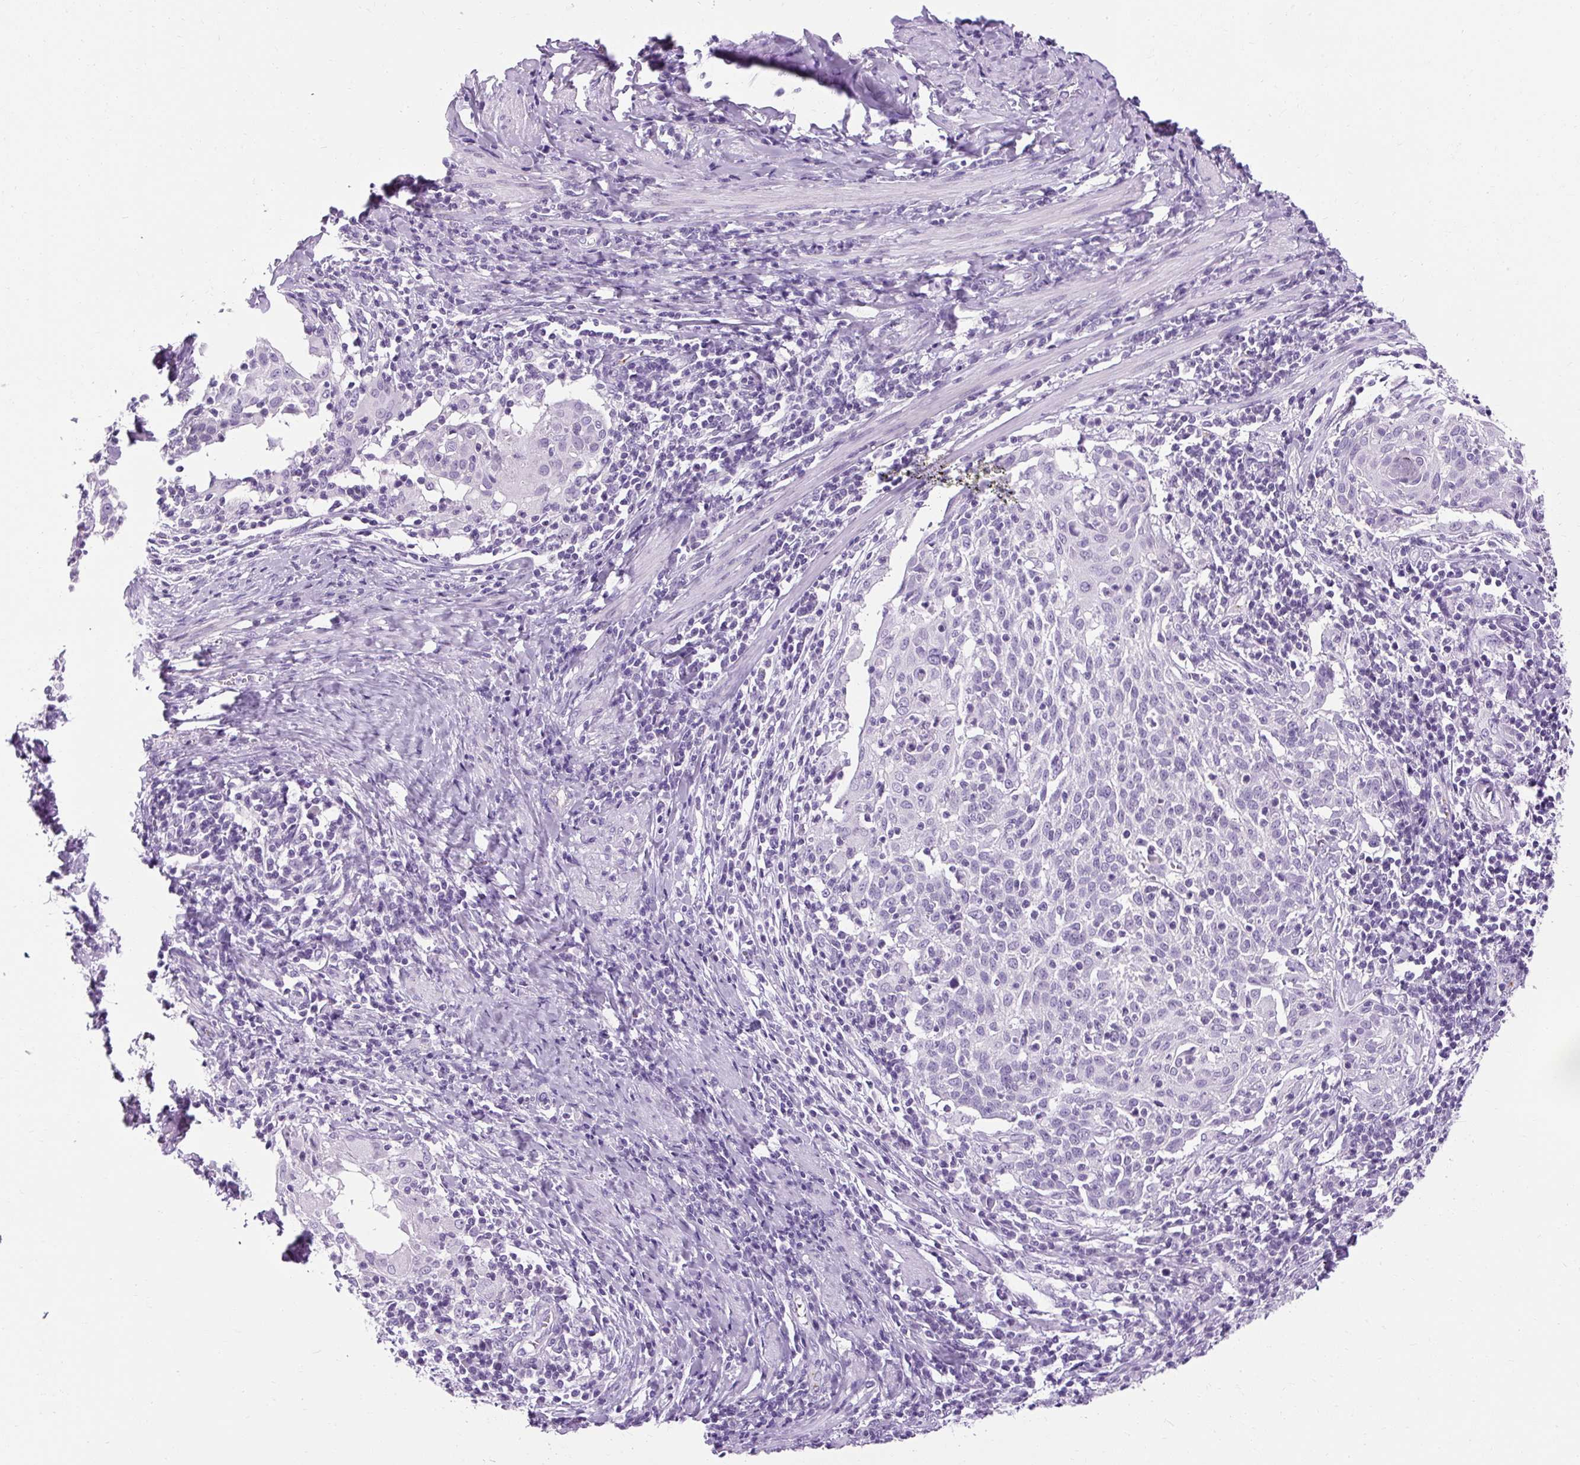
{"staining": {"intensity": "negative", "quantity": "none", "location": "none"}, "tissue": "cervical cancer", "cell_type": "Tumor cells", "image_type": "cancer", "snomed": [{"axis": "morphology", "description": "Squamous cell carcinoma, NOS"}, {"axis": "topography", "description": "Cervix"}], "caption": "Immunohistochemical staining of cervical cancer displays no significant expression in tumor cells.", "gene": "B3GNT4", "patient": {"sex": "female", "age": 52}}